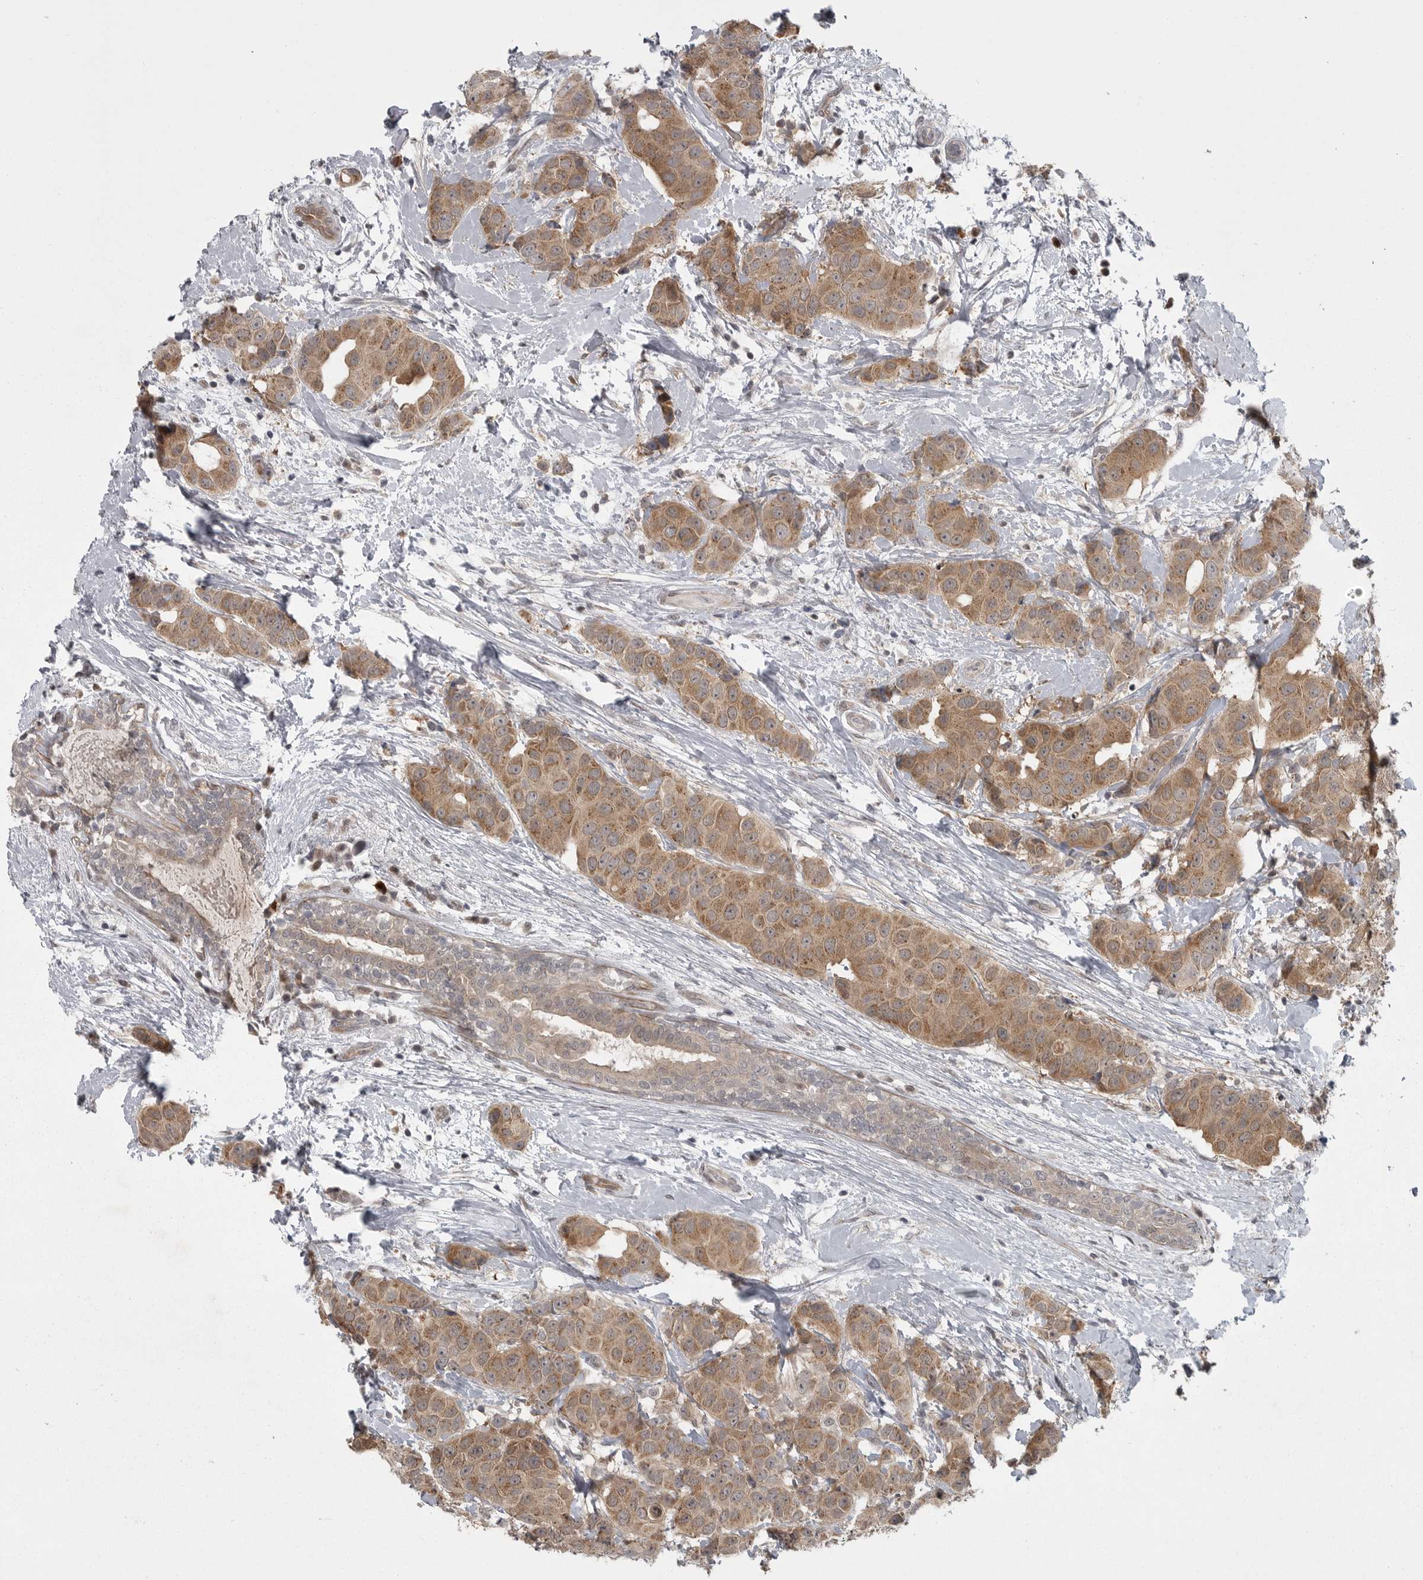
{"staining": {"intensity": "moderate", "quantity": ">75%", "location": "cytoplasmic/membranous"}, "tissue": "breast cancer", "cell_type": "Tumor cells", "image_type": "cancer", "snomed": [{"axis": "morphology", "description": "Normal tissue, NOS"}, {"axis": "morphology", "description": "Duct carcinoma"}, {"axis": "topography", "description": "Breast"}], "caption": "A brown stain labels moderate cytoplasmic/membranous staining of a protein in breast cancer tumor cells. Immunohistochemistry stains the protein in brown and the nuclei are stained blue.", "gene": "PPP1R9A", "patient": {"sex": "female", "age": 39}}